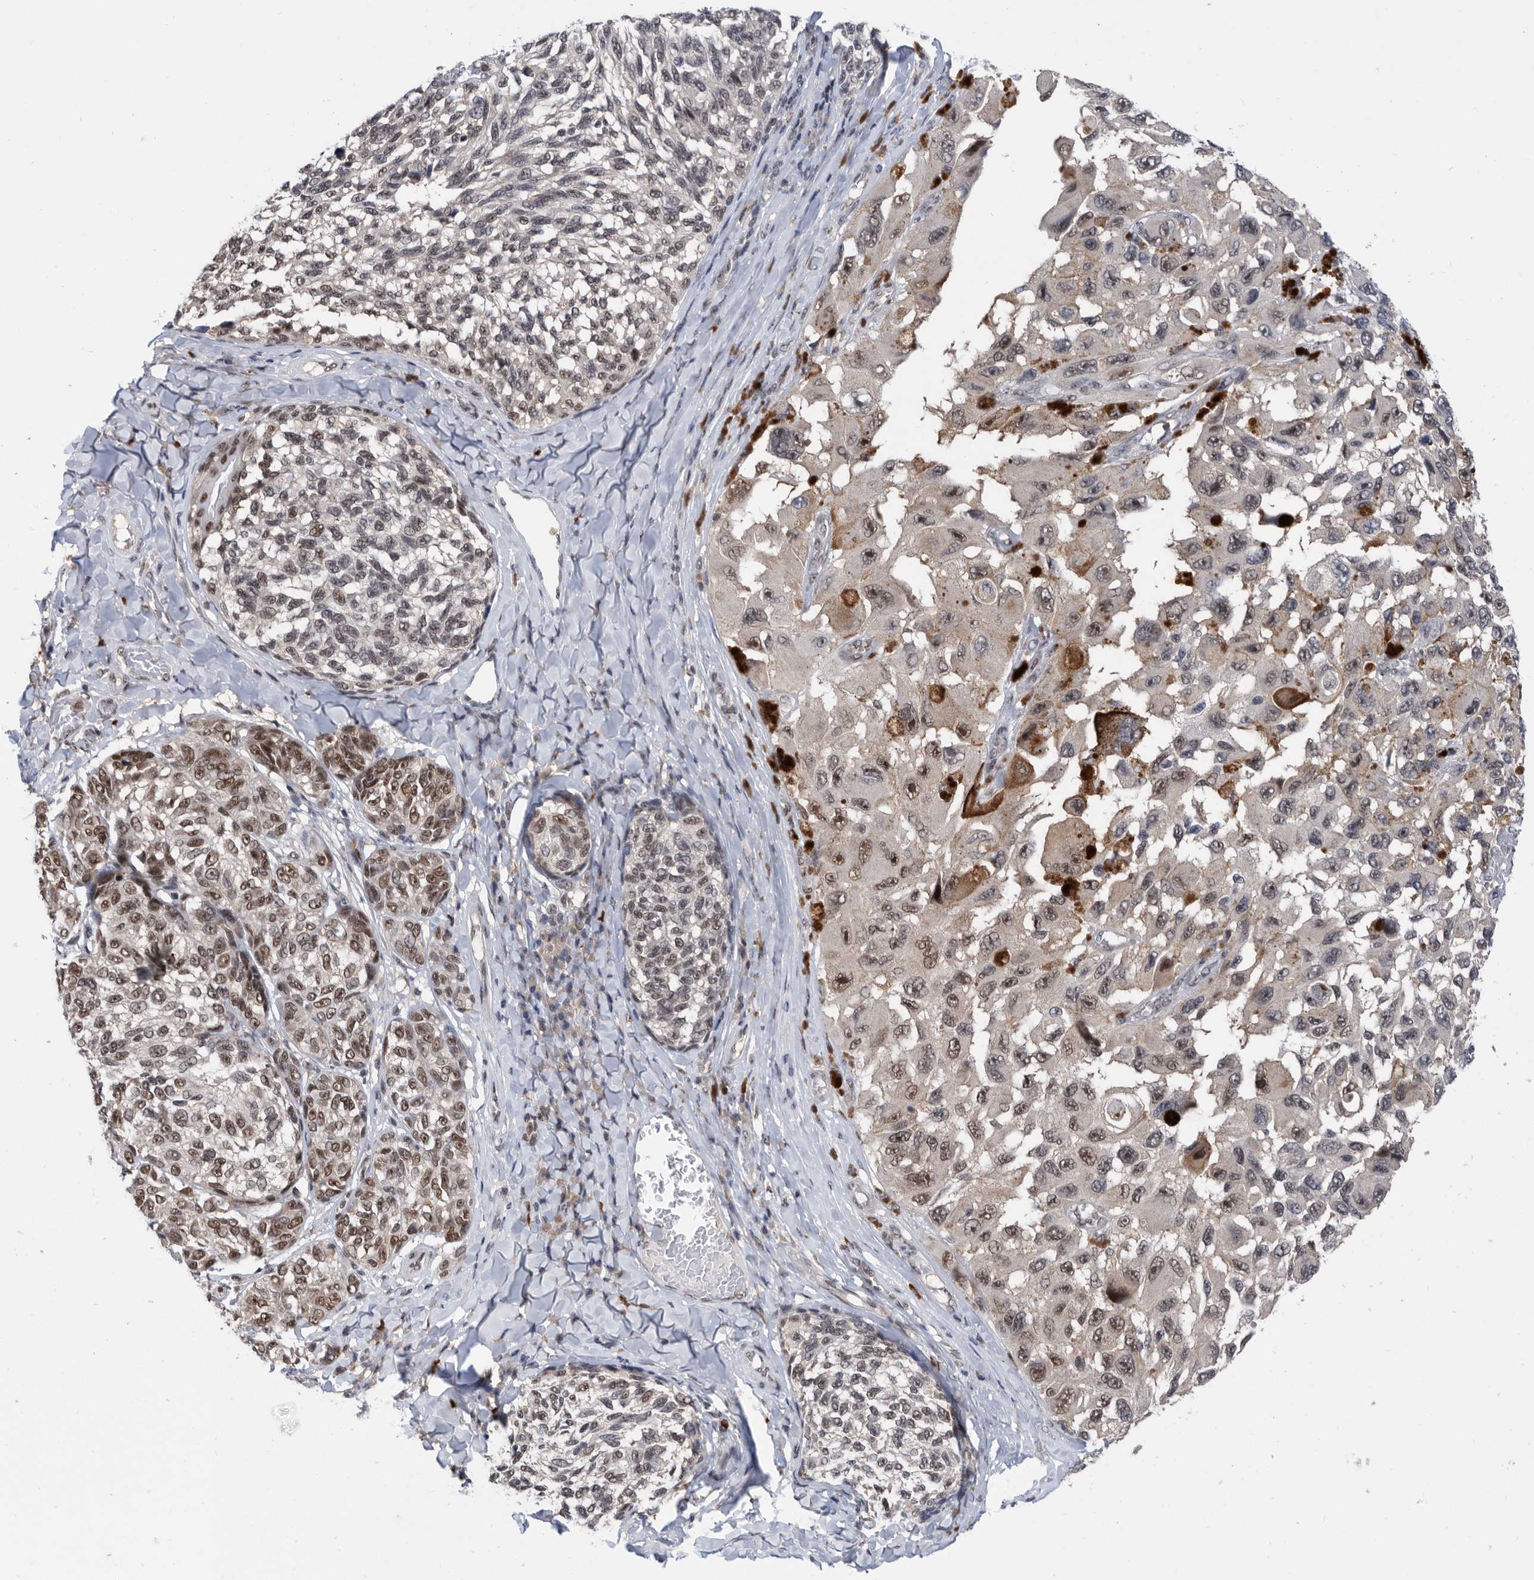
{"staining": {"intensity": "moderate", "quantity": "<25%", "location": "nuclear"}, "tissue": "melanoma", "cell_type": "Tumor cells", "image_type": "cancer", "snomed": [{"axis": "morphology", "description": "Malignant melanoma, NOS"}, {"axis": "topography", "description": "Skin"}], "caption": "Malignant melanoma stained for a protein shows moderate nuclear positivity in tumor cells.", "gene": "ZNF260", "patient": {"sex": "female", "age": 73}}